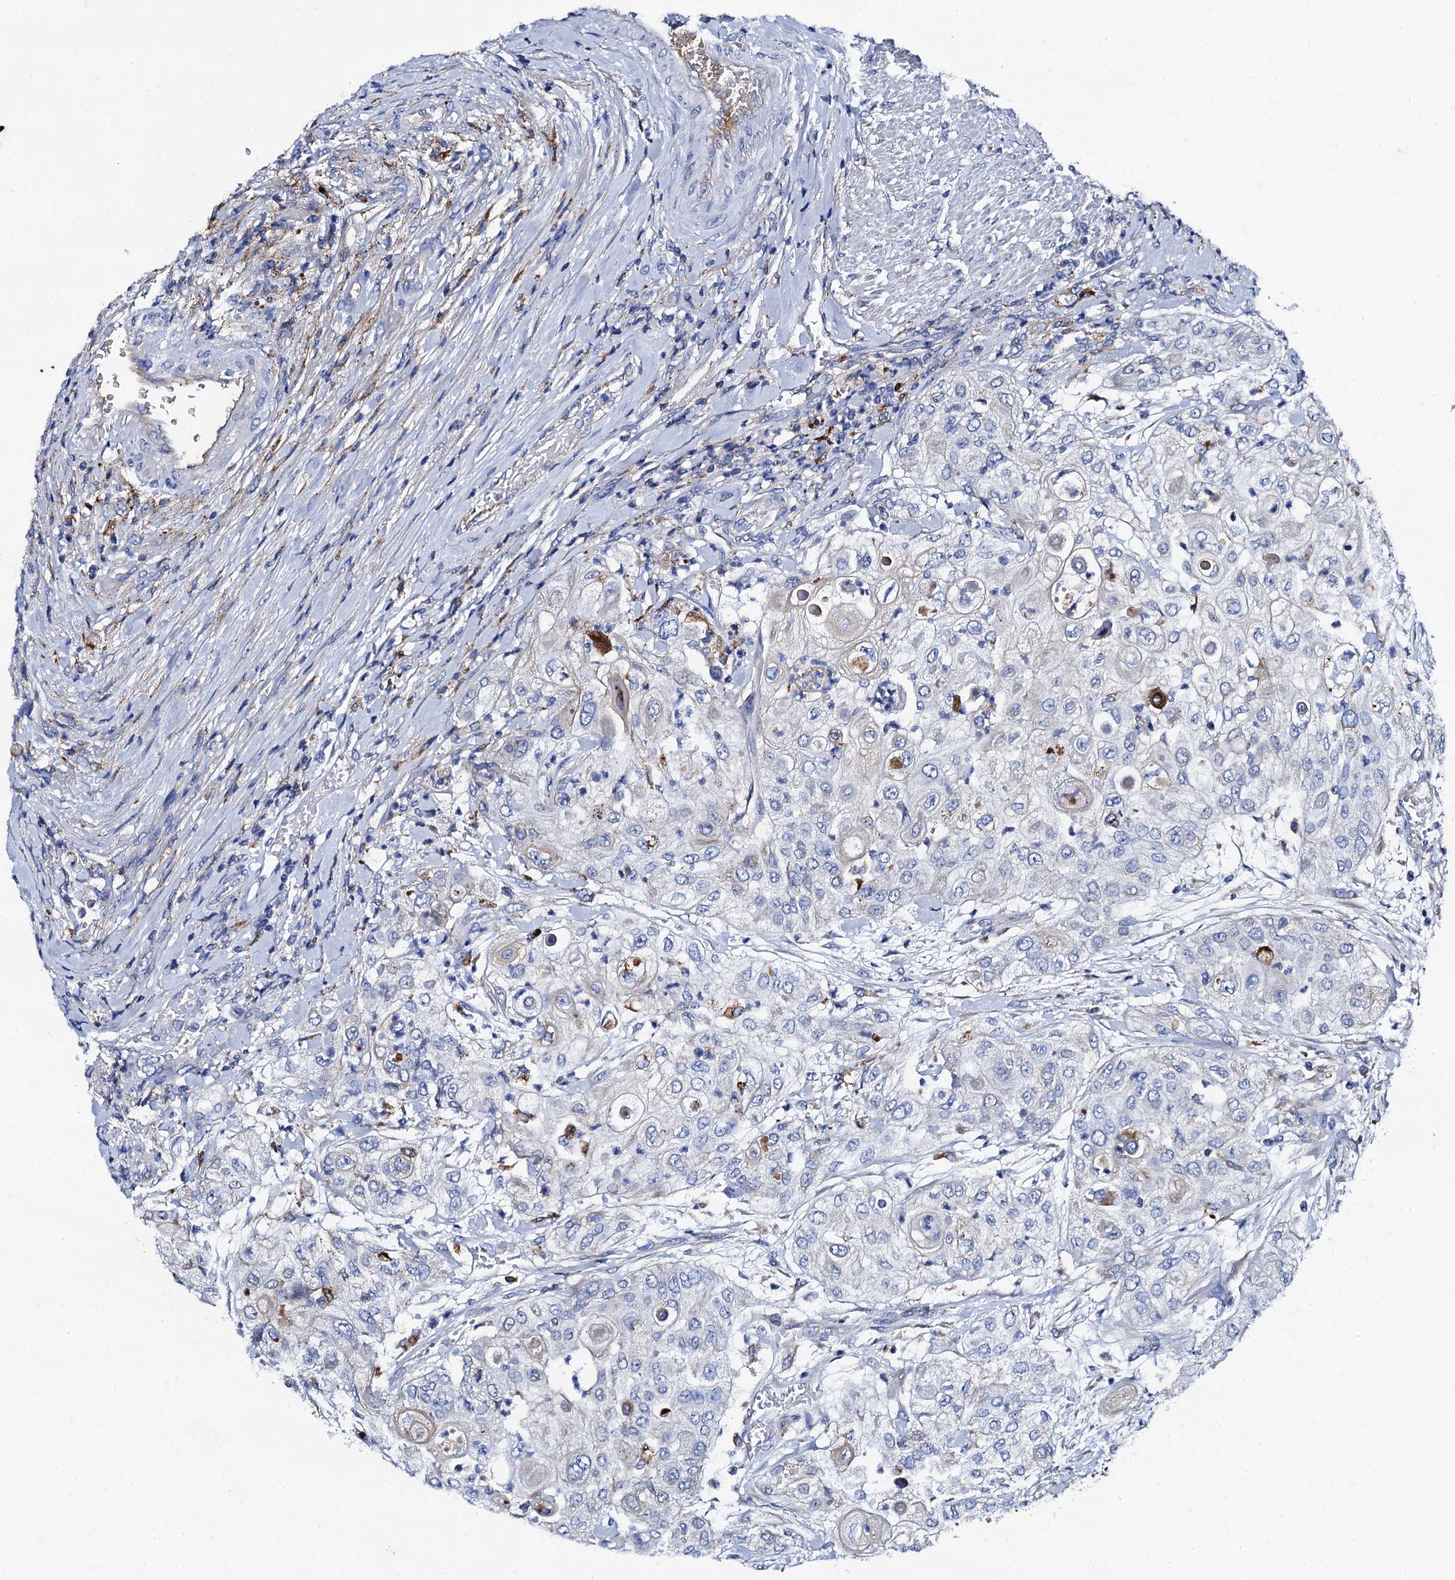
{"staining": {"intensity": "negative", "quantity": "none", "location": "none"}, "tissue": "urothelial cancer", "cell_type": "Tumor cells", "image_type": "cancer", "snomed": [{"axis": "morphology", "description": "Urothelial carcinoma, High grade"}, {"axis": "topography", "description": "Urinary bladder"}], "caption": "The micrograph displays no significant expression in tumor cells of high-grade urothelial carcinoma.", "gene": "APOD", "patient": {"sex": "female", "age": 79}}